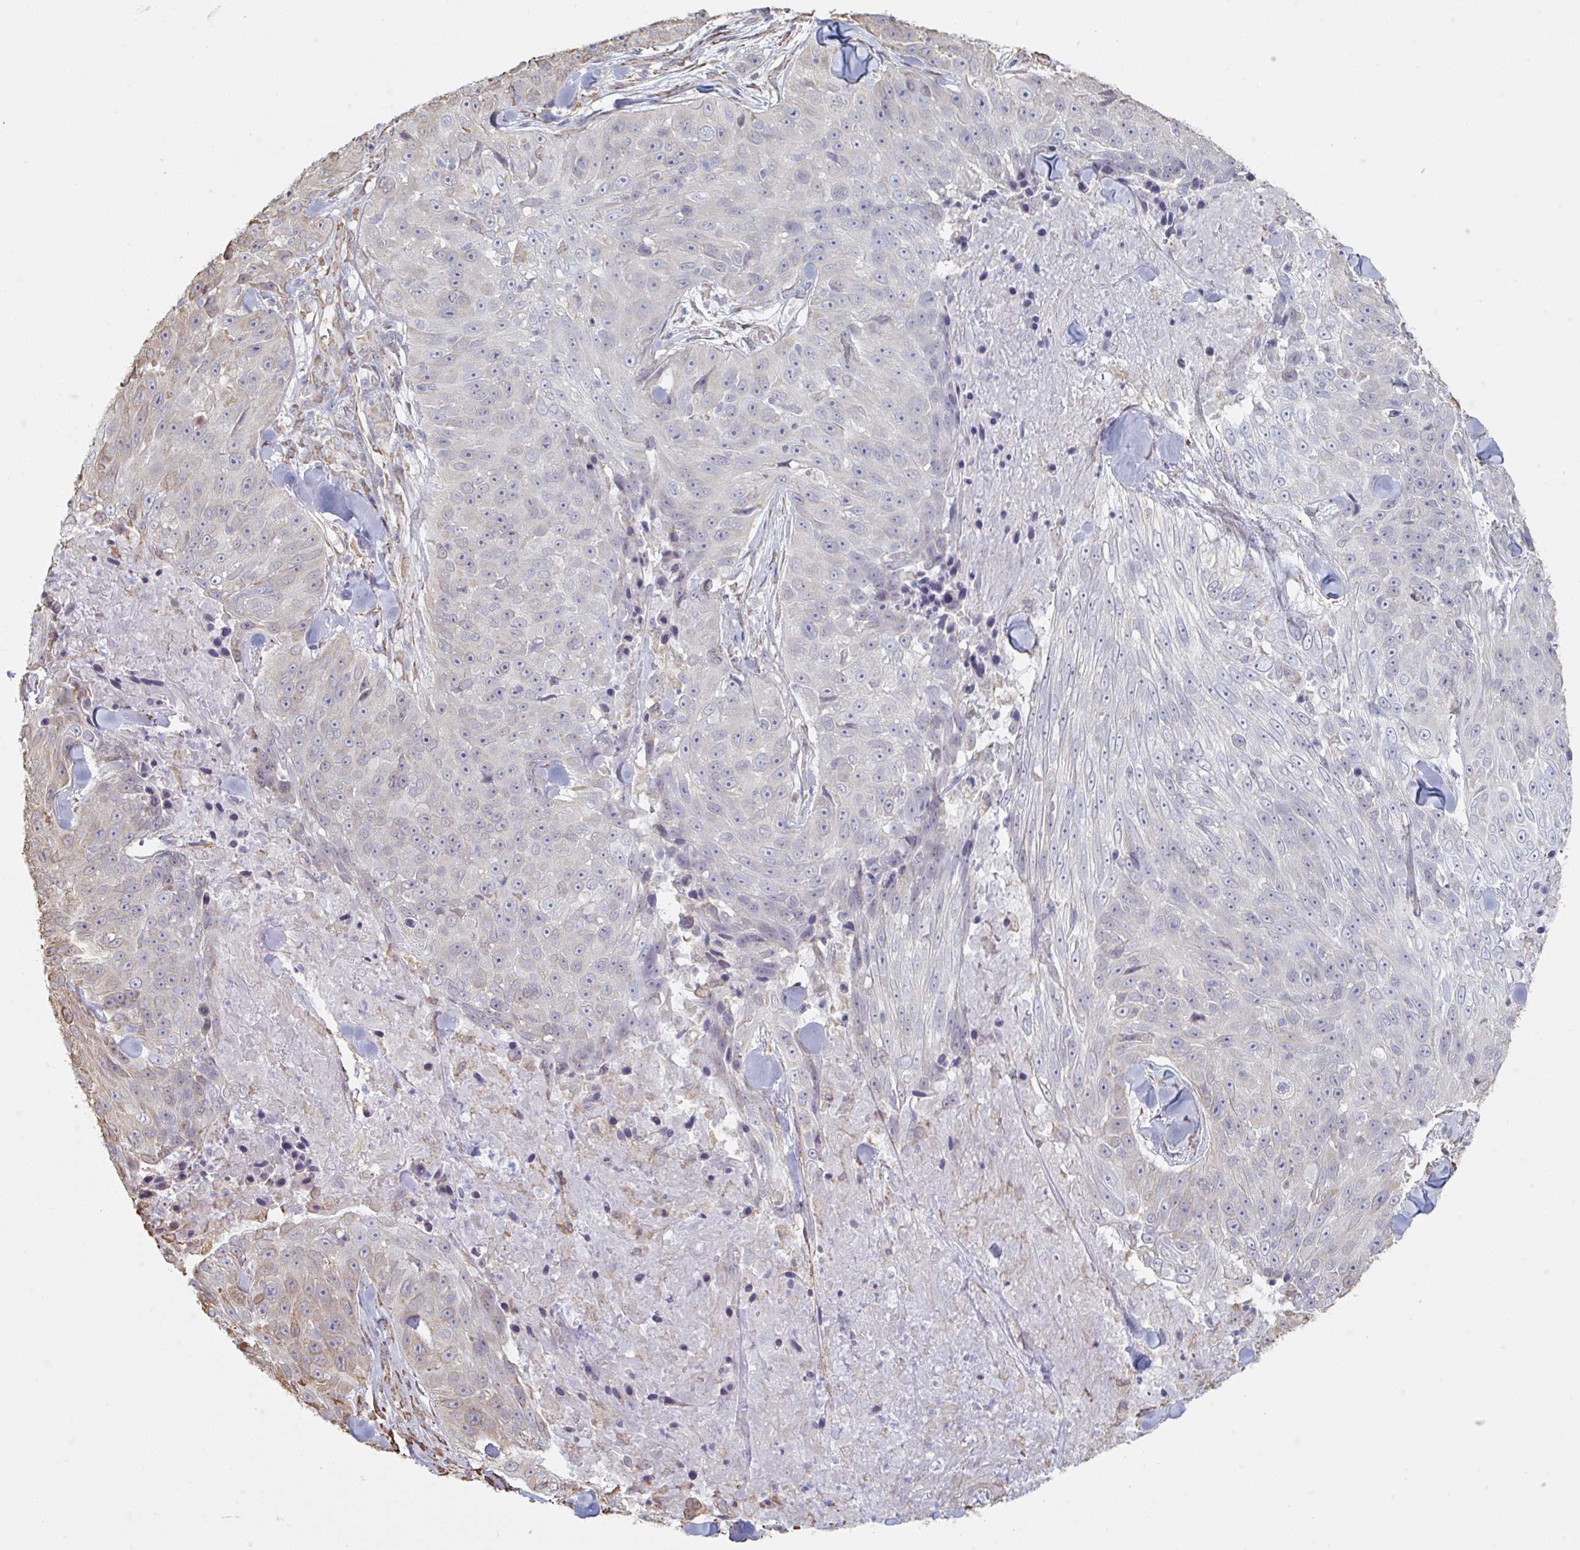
{"staining": {"intensity": "negative", "quantity": "none", "location": "none"}, "tissue": "skin cancer", "cell_type": "Tumor cells", "image_type": "cancer", "snomed": [{"axis": "morphology", "description": "Squamous cell carcinoma, NOS"}, {"axis": "topography", "description": "Skin"}], "caption": "Tumor cells are negative for brown protein staining in squamous cell carcinoma (skin).", "gene": "RAB5IF", "patient": {"sex": "female", "age": 87}}